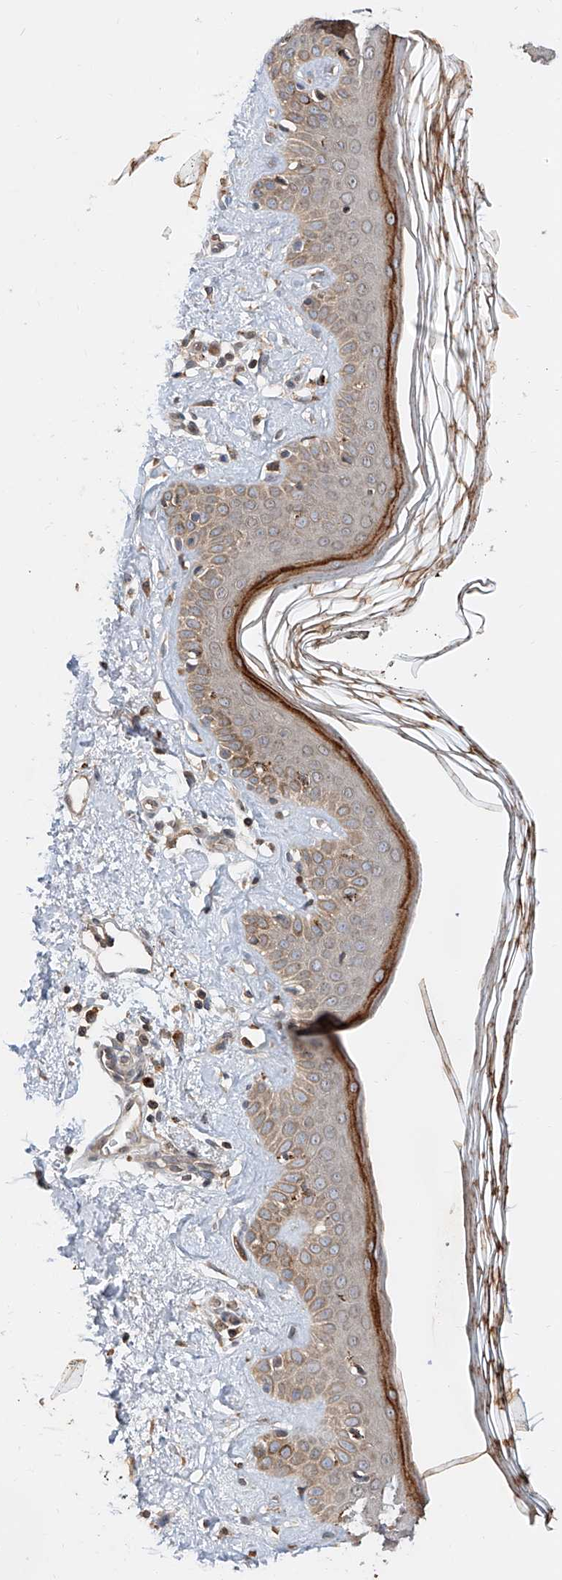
{"staining": {"intensity": "negative", "quantity": "none", "location": "none"}, "tissue": "skin", "cell_type": "Fibroblasts", "image_type": "normal", "snomed": [{"axis": "morphology", "description": "Normal tissue, NOS"}, {"axis": "topography", "description": "Skin"}], "caption": "A micrograph of skin stained for a protein reveals no brown staining in fibroblasts.", "gene": "DIRAS3", "patient": {"sex": "female", "age": 64}}